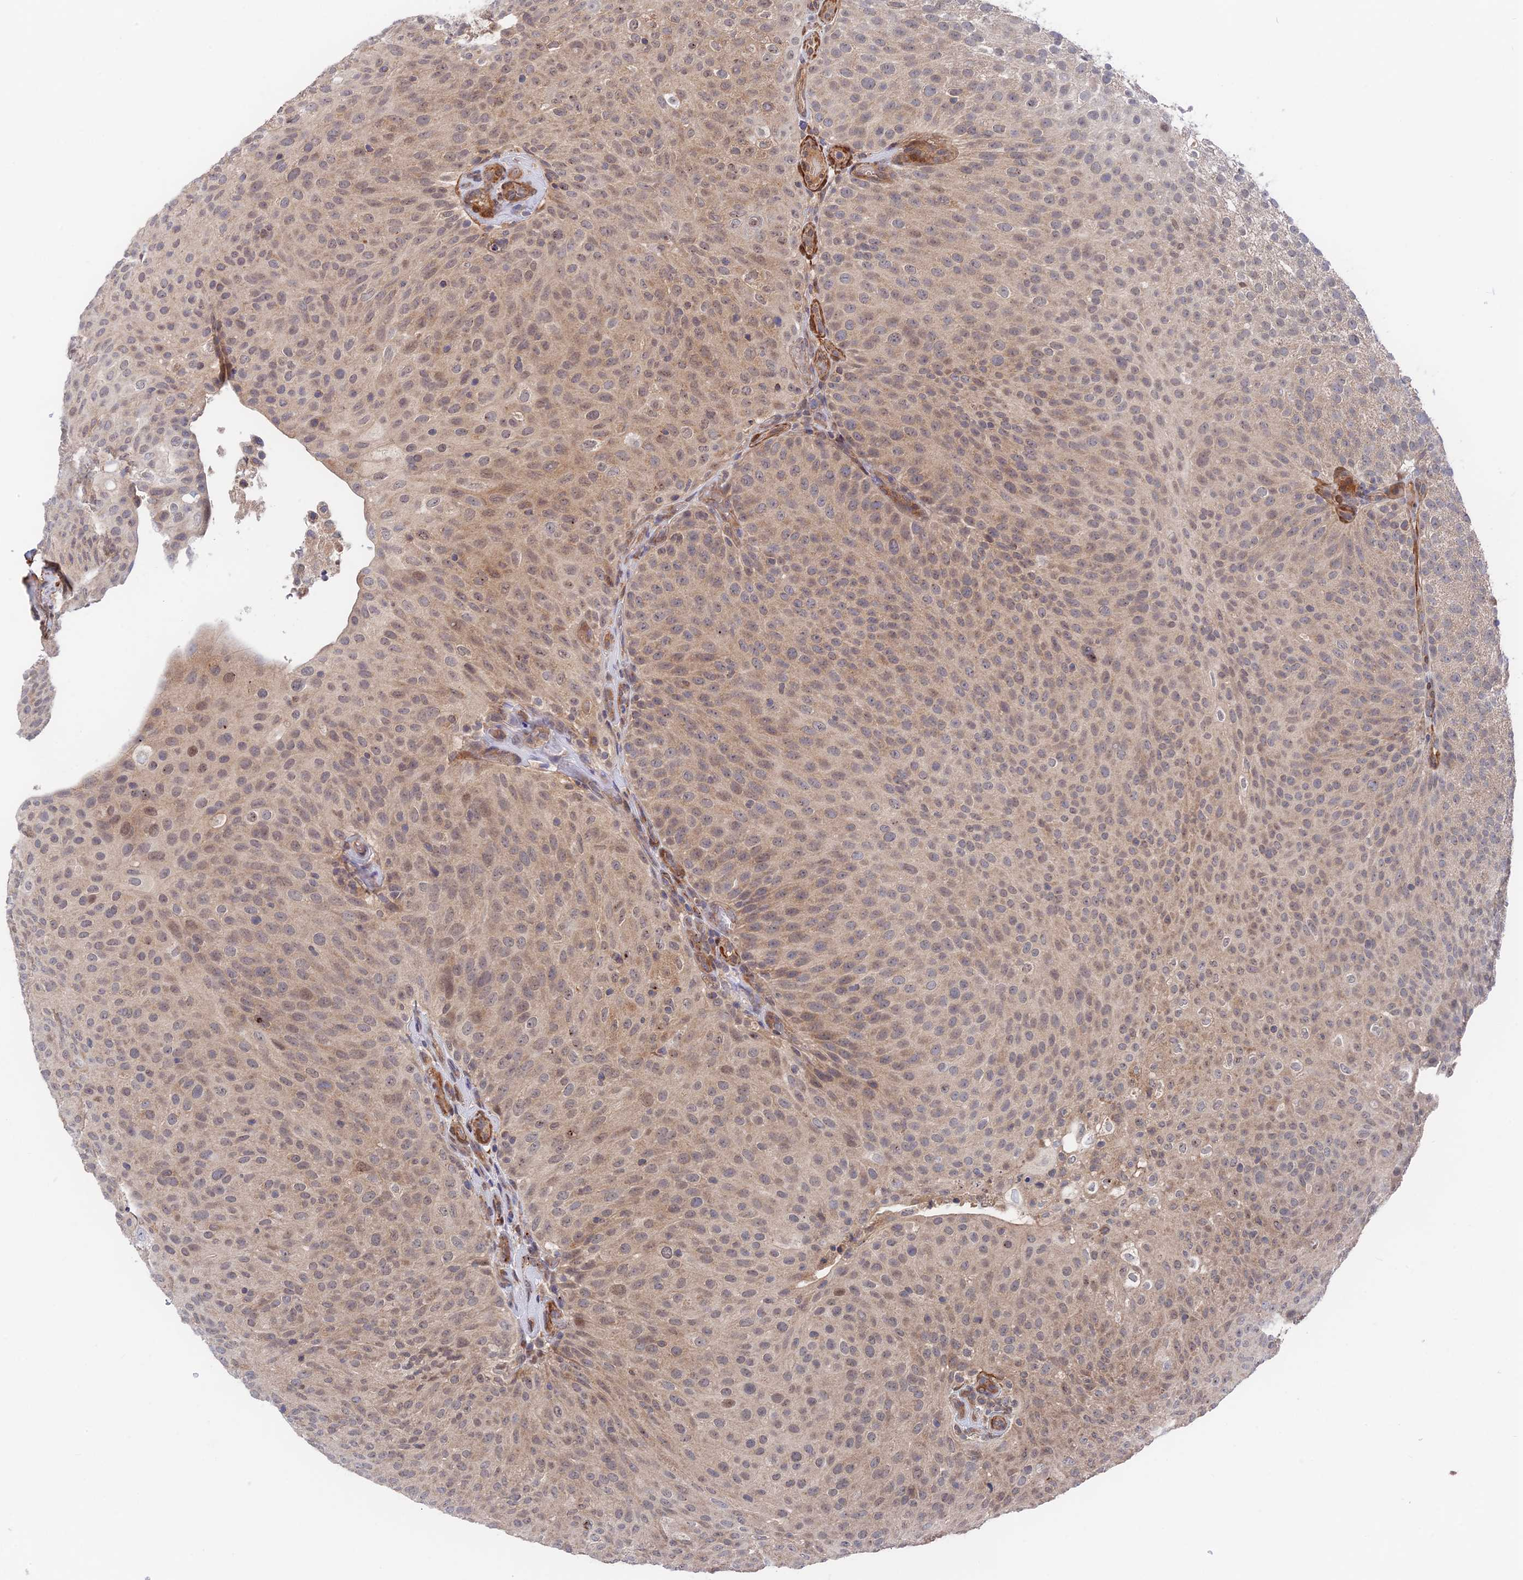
{"staining": {"intensity": "weak", "quantity": ">75%", "location": "cytoplasmic/membranous"}, "tissue": "urothelial cancer", "cell_type": "Tumor cells", "image_type": "cancer", "snomed": [{"axis": "morphology", "description": "Urothelial carcinoma, Low grade"}, {"axis": "topography", "description": "Urinary bladder"}], "caption": "Immunohistochemical staining of low-grade urothelial carcinoma displays low levels of weak cytoplasmic/membranous protein expression in about >75% of tumor cells. The staining was performed using DAB, with brown indicating positive protein expression. Nuclei are stained blue with hematoxylin.", "gene": "ZNF320", "patient": {"sex": "male", "age": 78}}